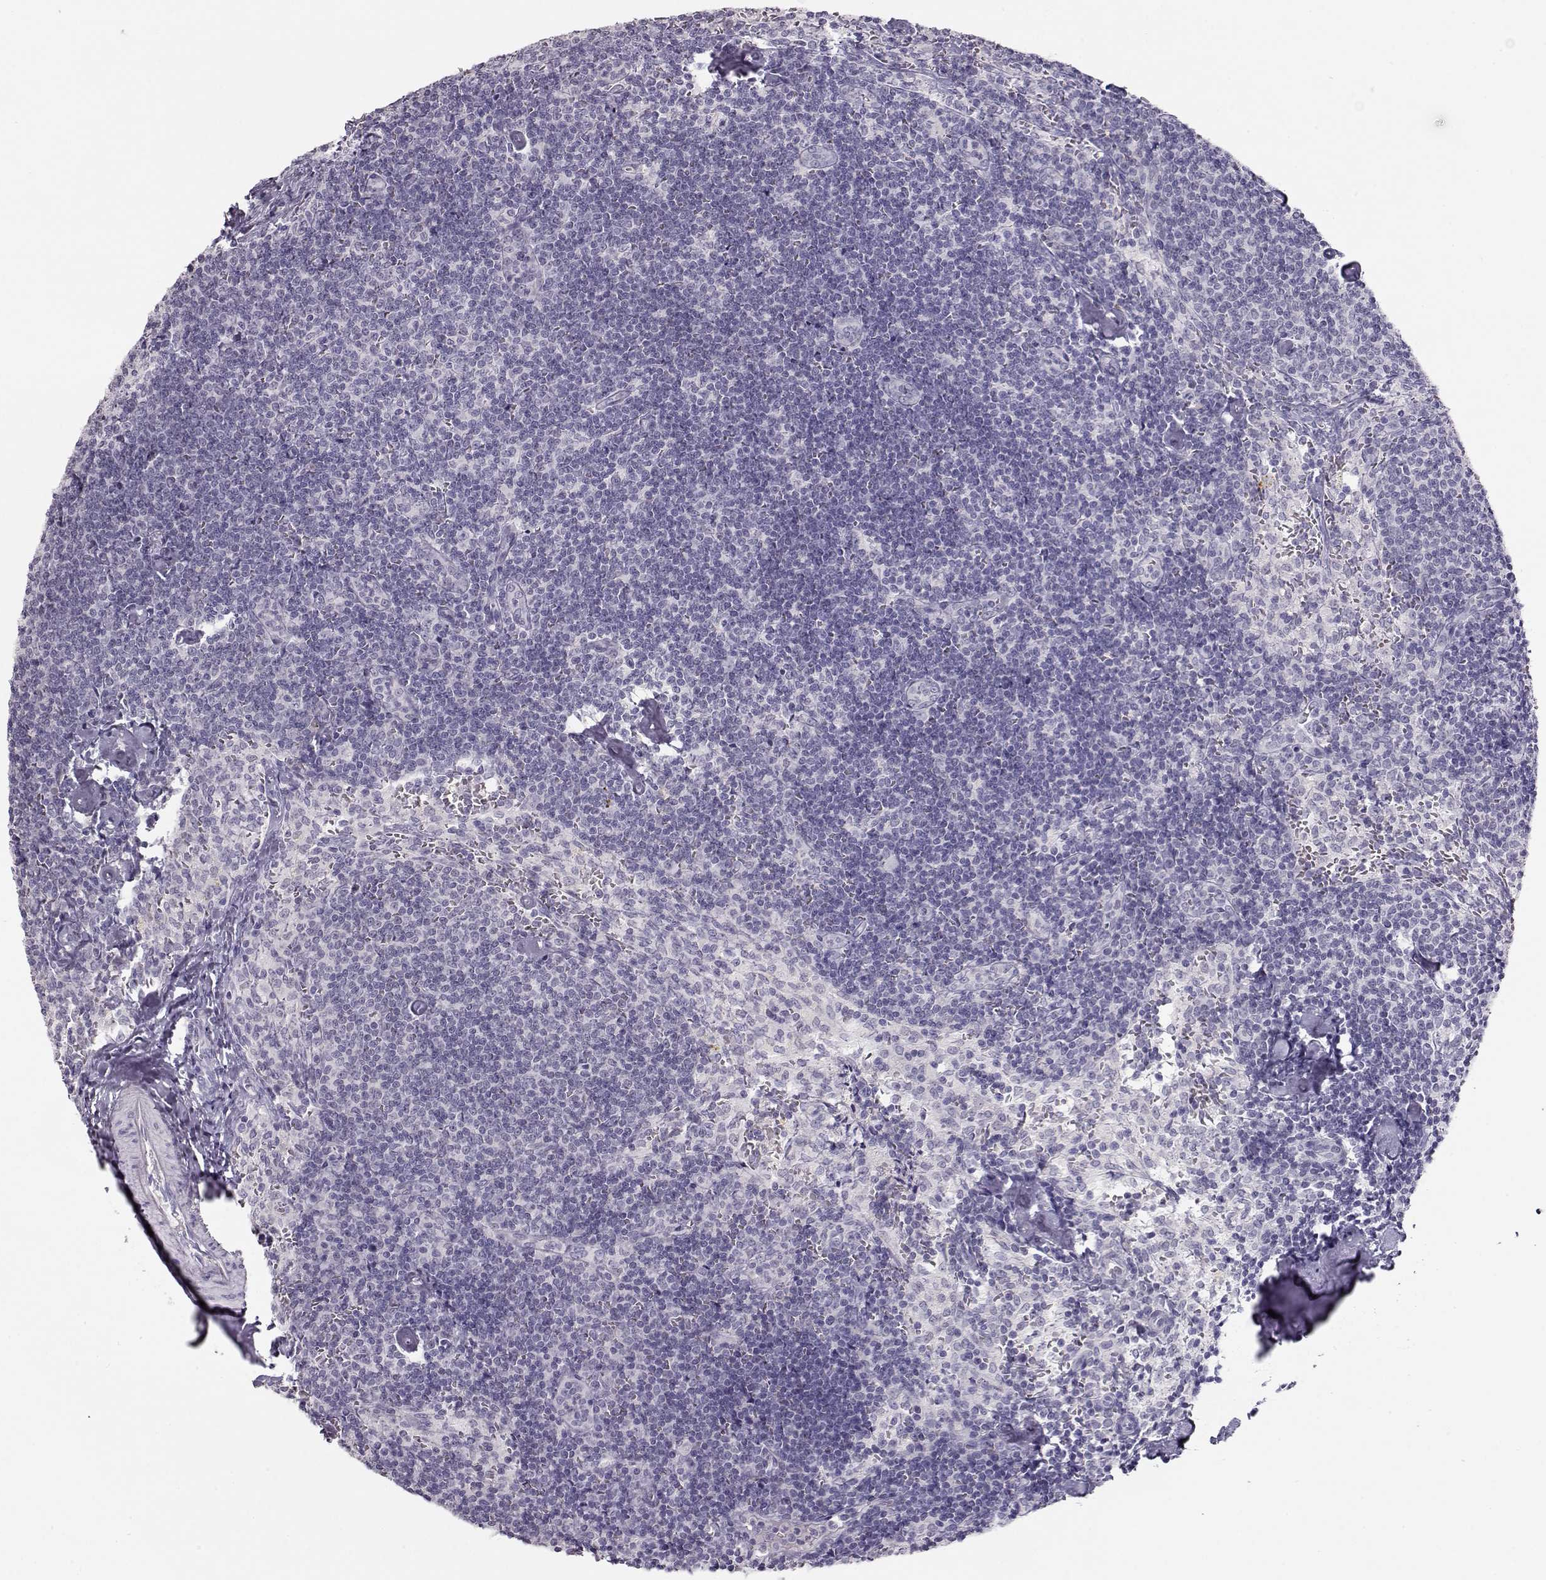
{"staining": {"intensity": "negative", "quantity": "none", "location": "none"}, "tissue": "lymph node", "cell_type": "Germinal center cells", "image_type": "normal", "snomed": [{"axis": "morphology", "description": "Normal tissue, NOS"}, {"axis": "topography", "description": "Lymph node"}], "caption": "Micrograph shows no protein expression in germinal center cells of unremarkable lymph node.", "gene": "IMPG1", "patient": {"sex": "female", "age": 50}}